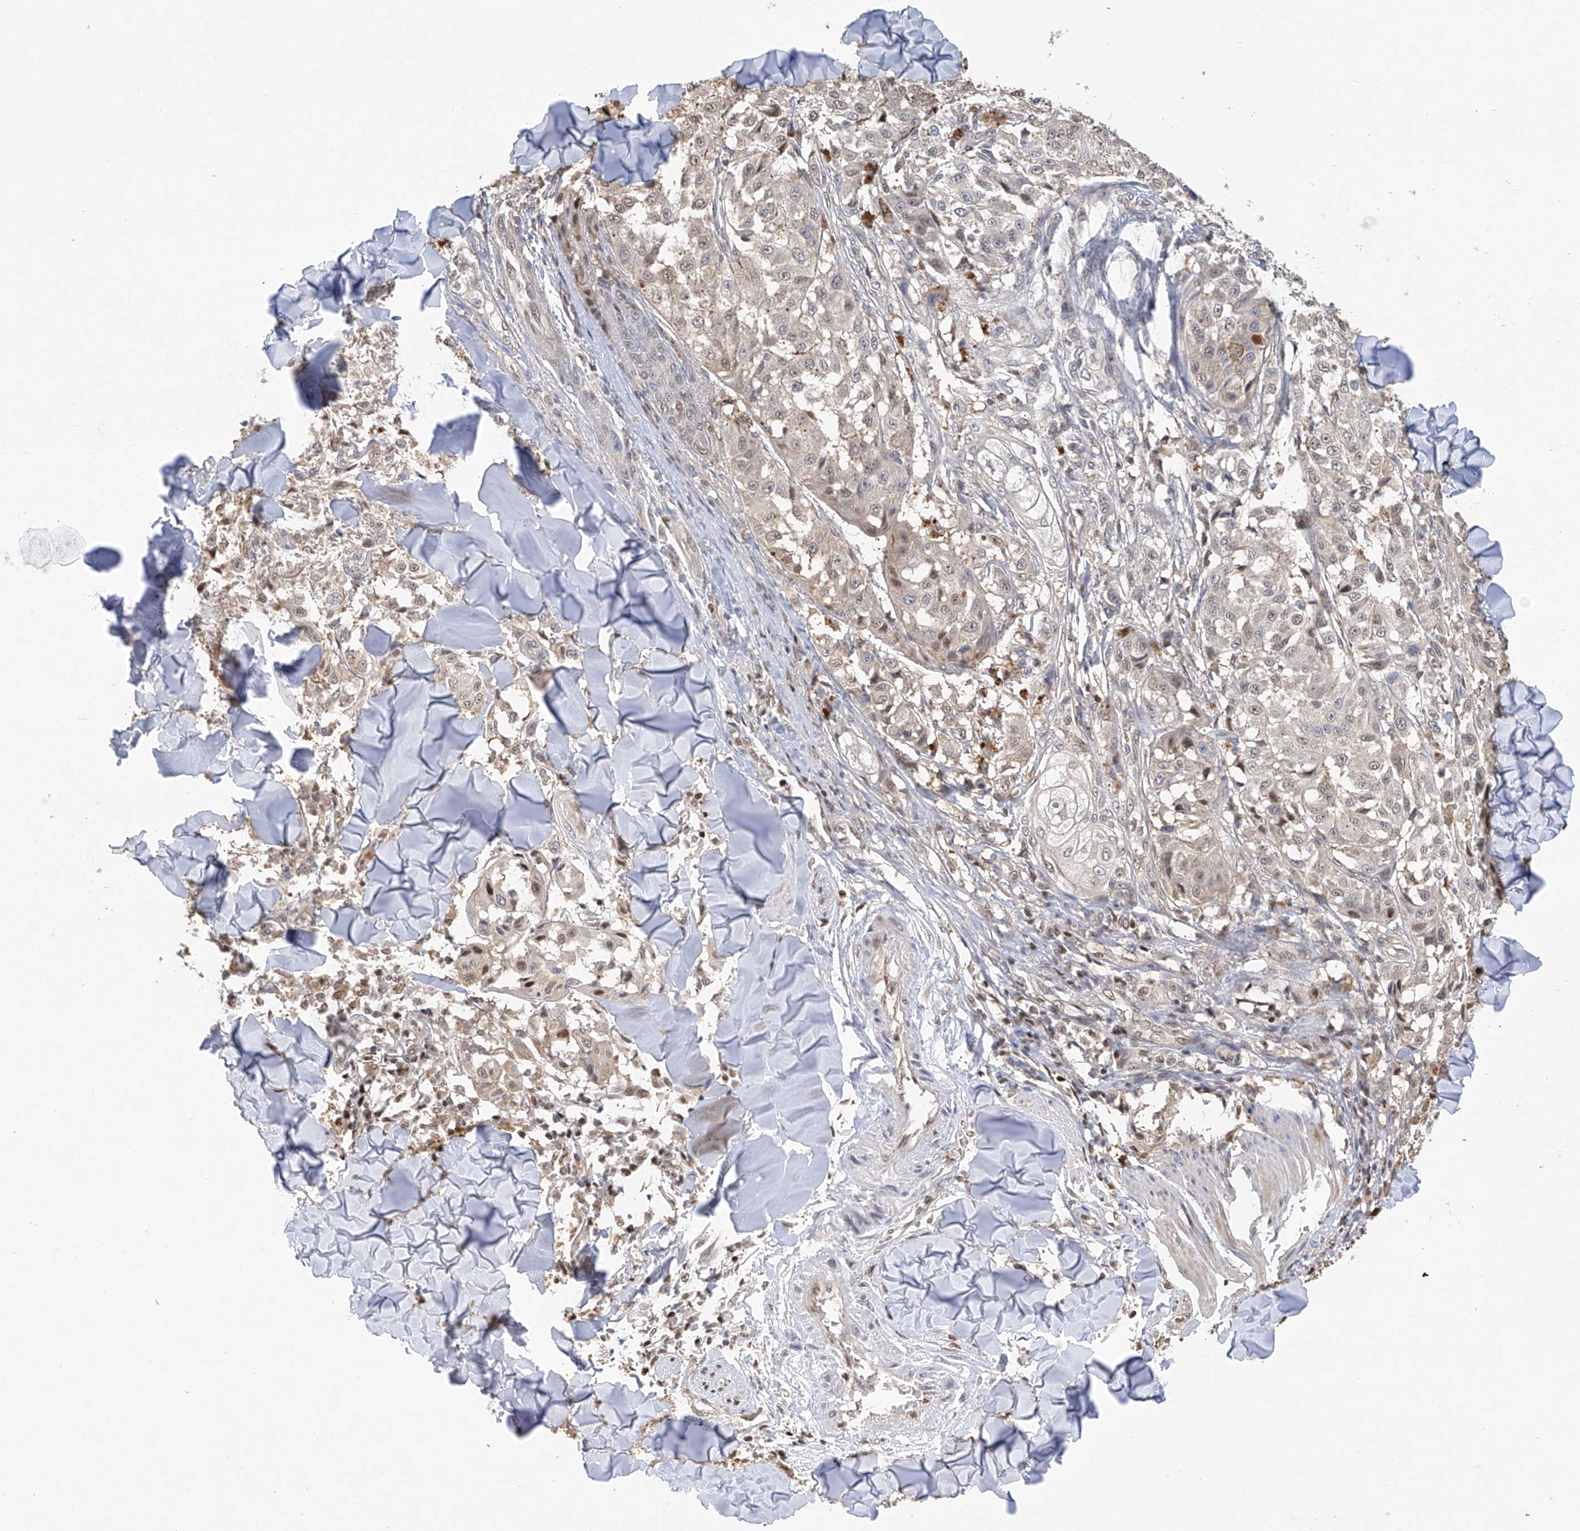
{"staining": {"intensity": "negative", "quantity": "none", "location": "none"}, "tissue": "melanoma", "cell_type": "Tumor cells", "image_type": "cancer", "snomed": [{"axis": "morphology", "description": "Malignant melanoma, NOS"}, {"axis": "topography", "description": "Skin"}], "caption": "An IHC image of melanoma is shown. There is no staining in tumor cells of melanoma. Nuclei are stained in blue.", "gene": "PMM1", "patient": {"sex": "female", "age": 64}}